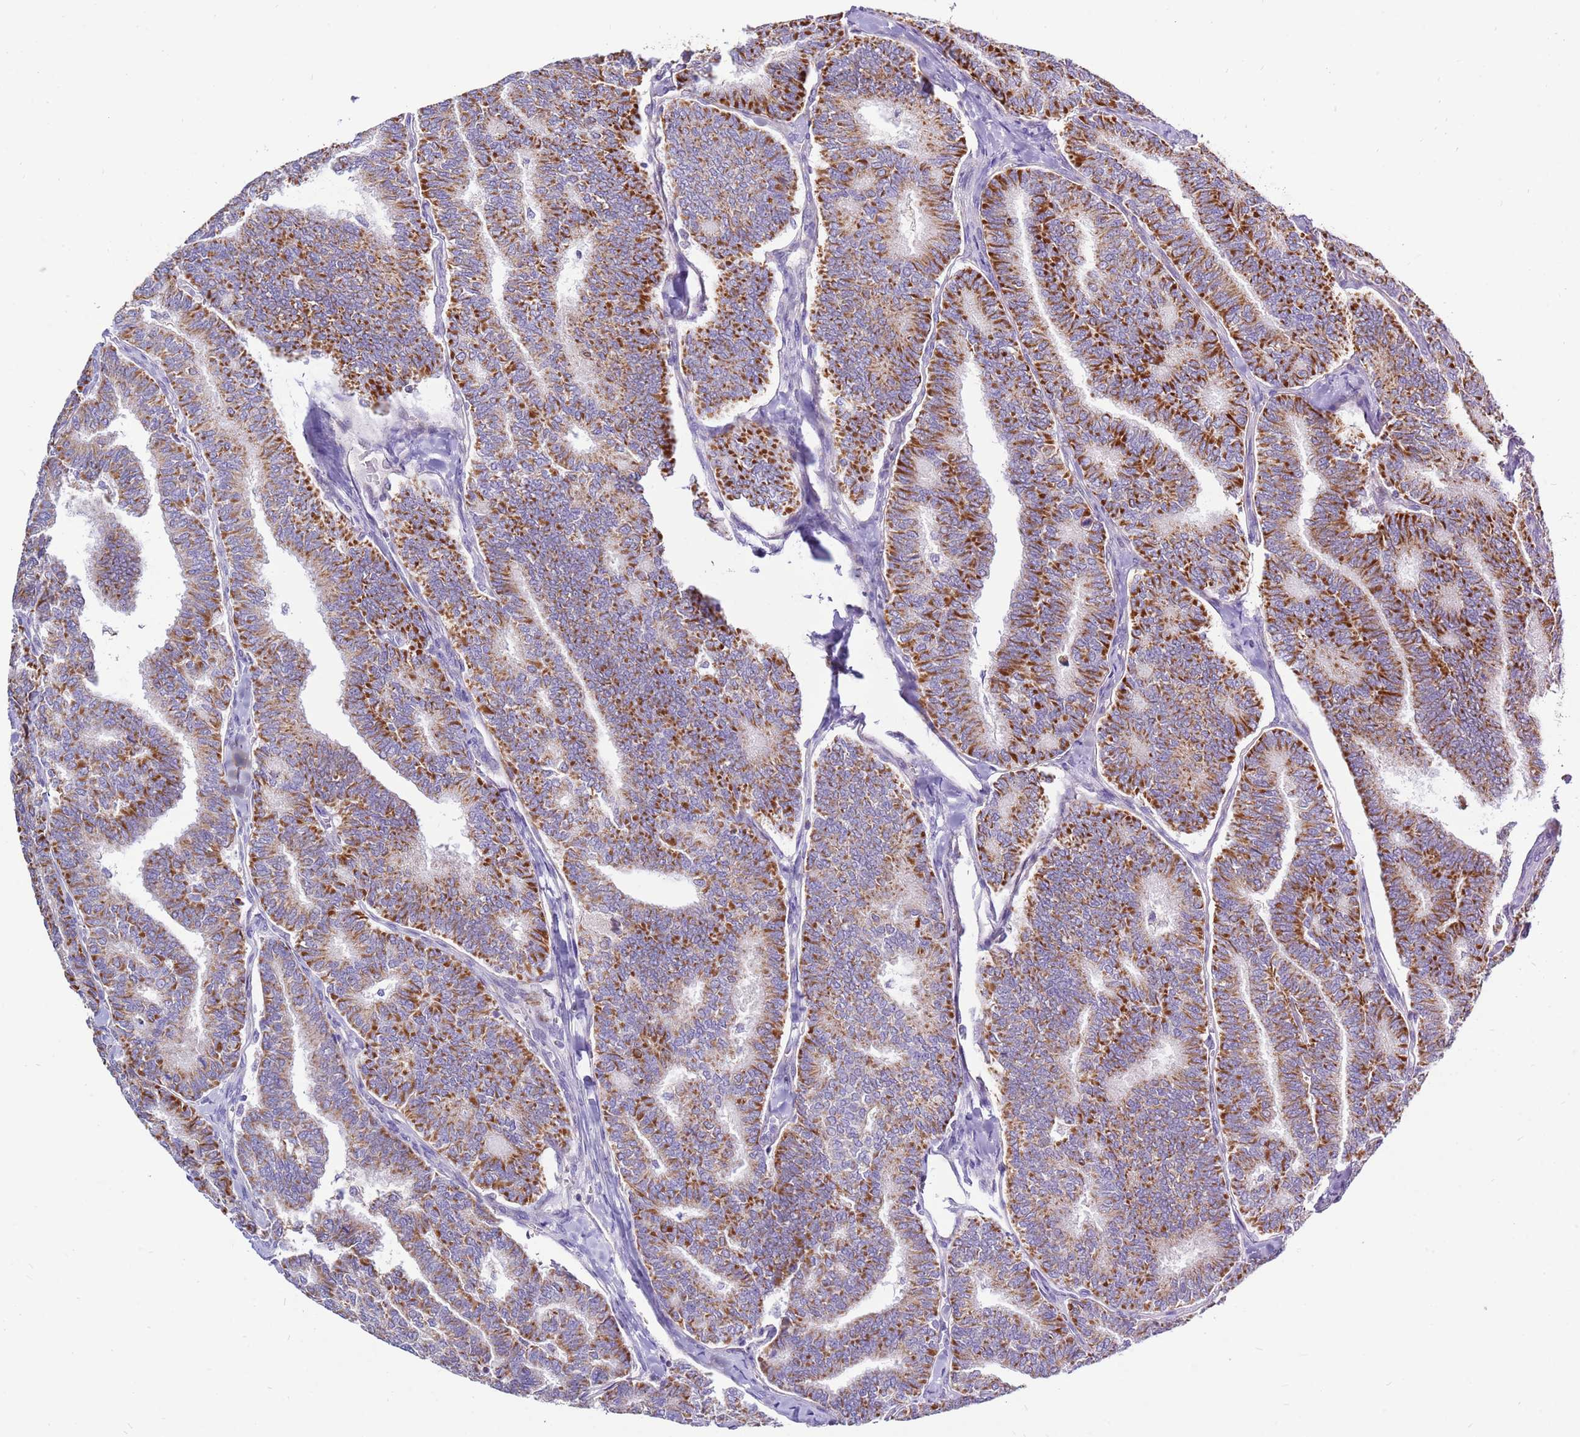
{"staining": {"intensity": "strong", "quantity": ">75%", "location": "cytoplasmic/membranous"}, "tissue": "thyroid cancer", "cell_type": "Tumor cells", "image_type": "cancer", "snomed": [{"axis": "morphology", "description": "Papillary adenocarcinoma, NOS"}, {"axis": "topography", "description": "Thyroid gland"}], "caption": "The immunohistochemical stain highlights strong cytoplasmic/membranous positivity in tumor cells of thyroid cancer (papillary adenocarcinoma) tissue.", "gene": "IGF1R", "patient": {"sex": "female", "age": 35}}